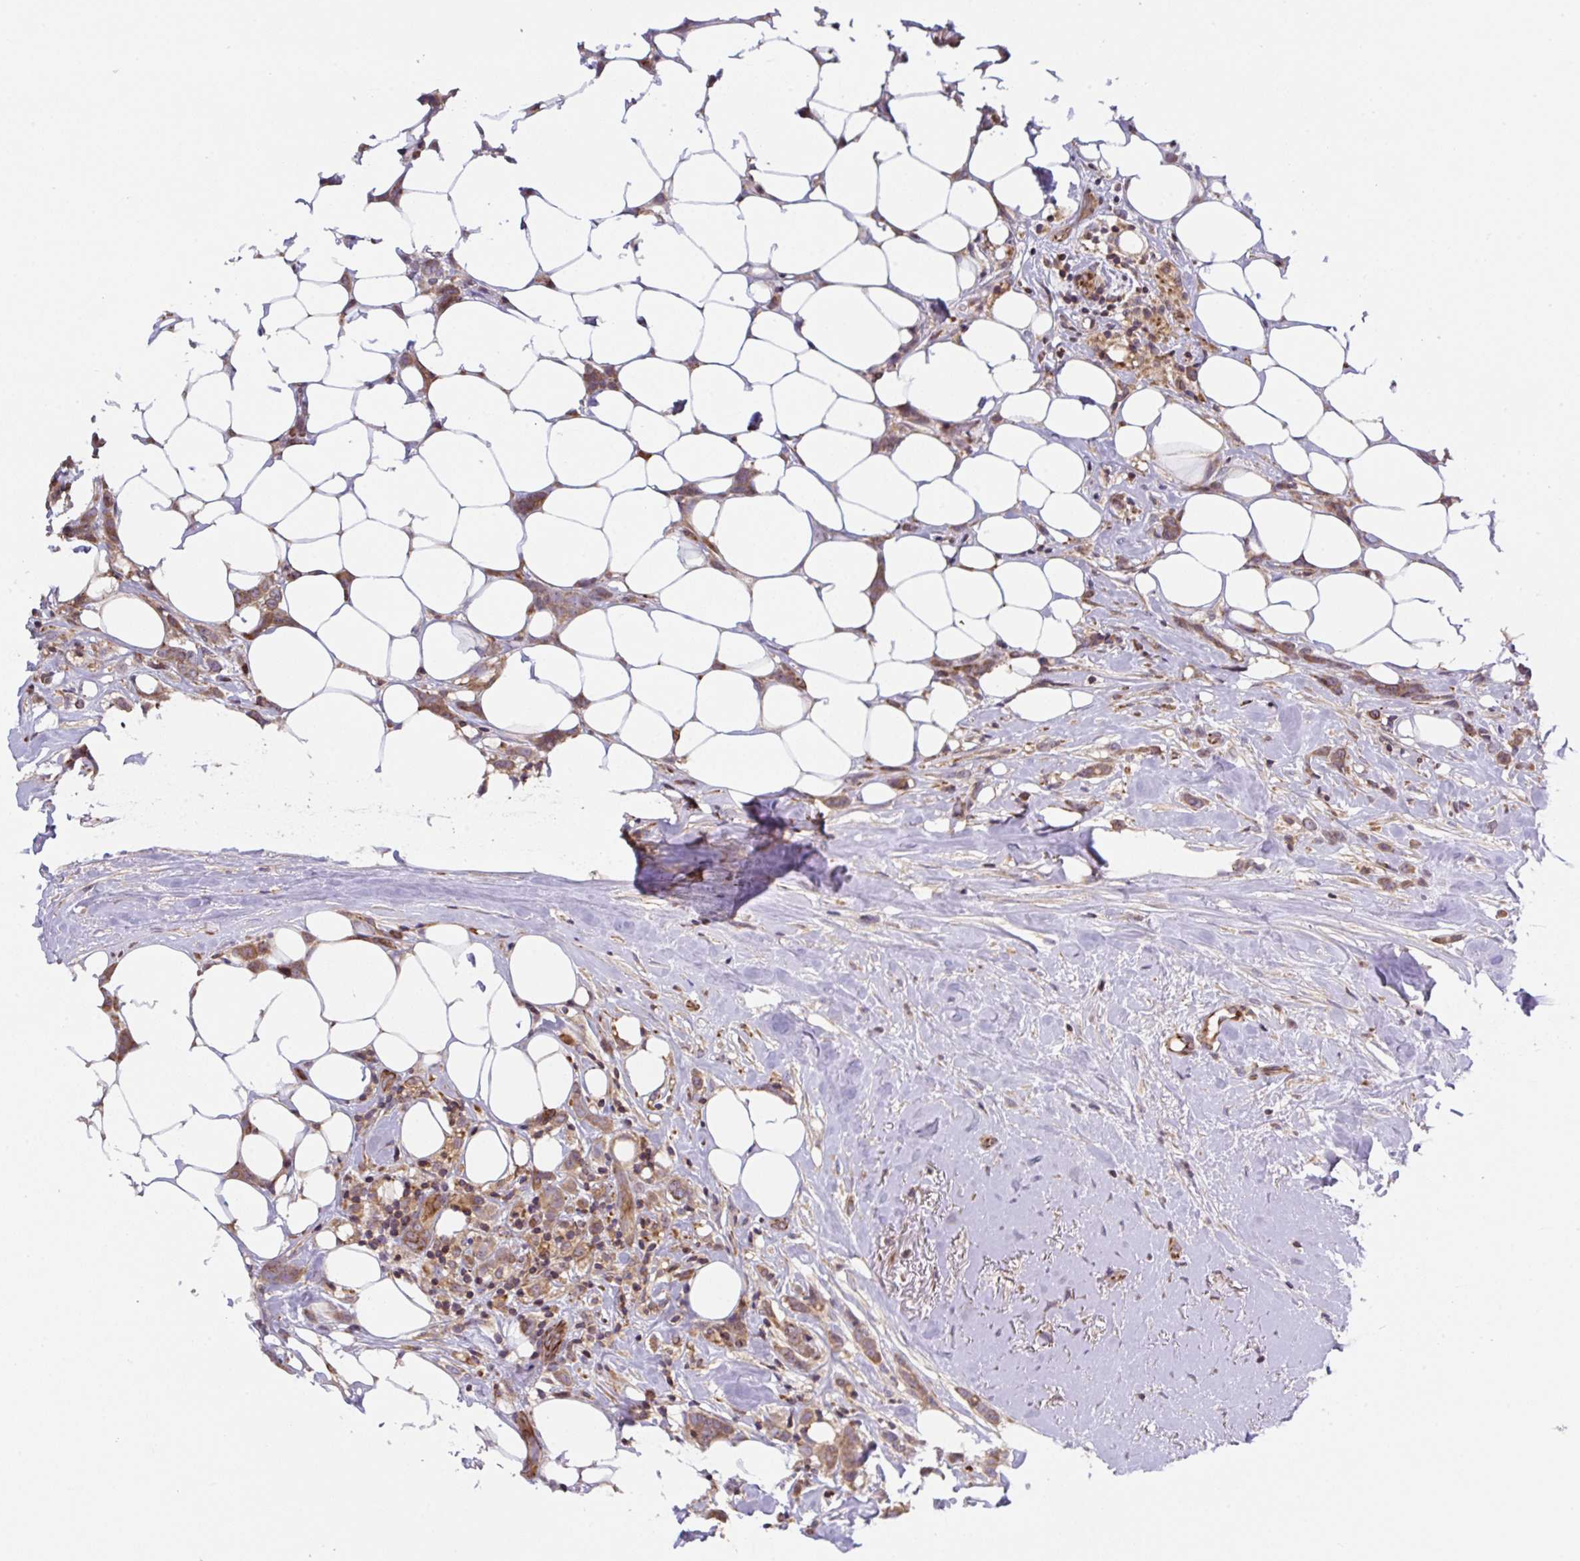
{"staining": {"intensity": "moderate", "quantity": ">75%", "location": "cytoplasmic/membranous"}, "tissue": "breast cancer", "cell_type": "Tumor cells", "image_type": "cancer", "snomed": [{"axis": "morphology", "description": "Duct carcinoma"}, {"axis": "topography", "description": "Breast"}], "caption": "A brown stain labels moderate cytoplasmic/membranous expression of a protein in breast cancer tumor cells. The protein is stained brown, and the nuclei are stained in blue (DAB (3,3'-diaminobenzidine) IHC with brightfield microscopy, high magnification).", "gene": "APOBEC3D", "patient": {"sex": "female", "age": 80}}